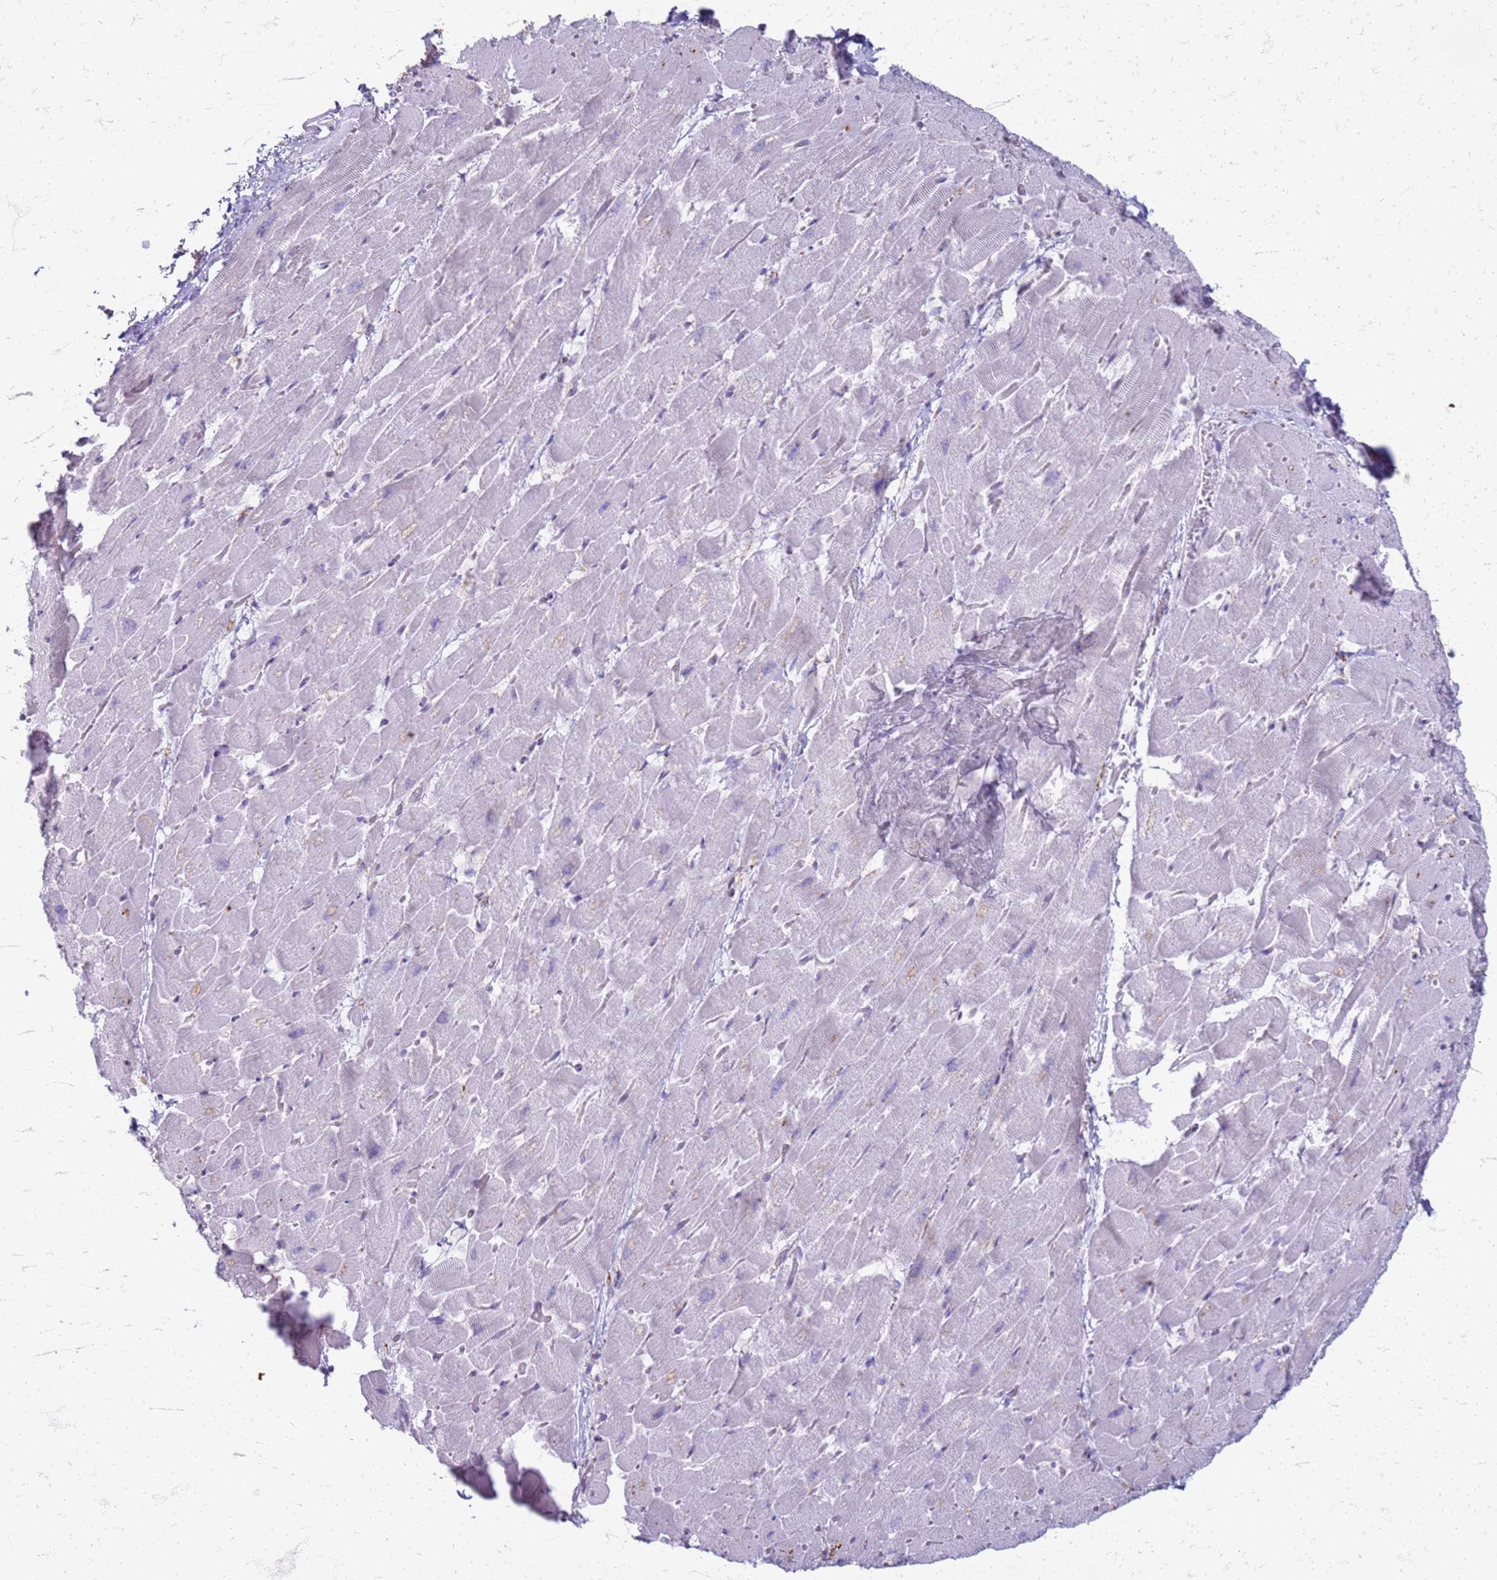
{"staining": {"intensity": "negative", "quantity": "none", "location": "none"}, "tissue": "heart muscle", "cell_type": "Cardiomyocytes", "image_type": "normal", "snomed": [{"axis": "morphology", "description": "Normal tissue, NOS"}, {"axis": "topography", "description": "Heart"}], "caption": "The immunohistochemistry (IHC) micrograph has no significant staining in cardiomyocytes of heart muscle.", "gene": "PDK3", "patient": {"sex": "male", "age": 37}}